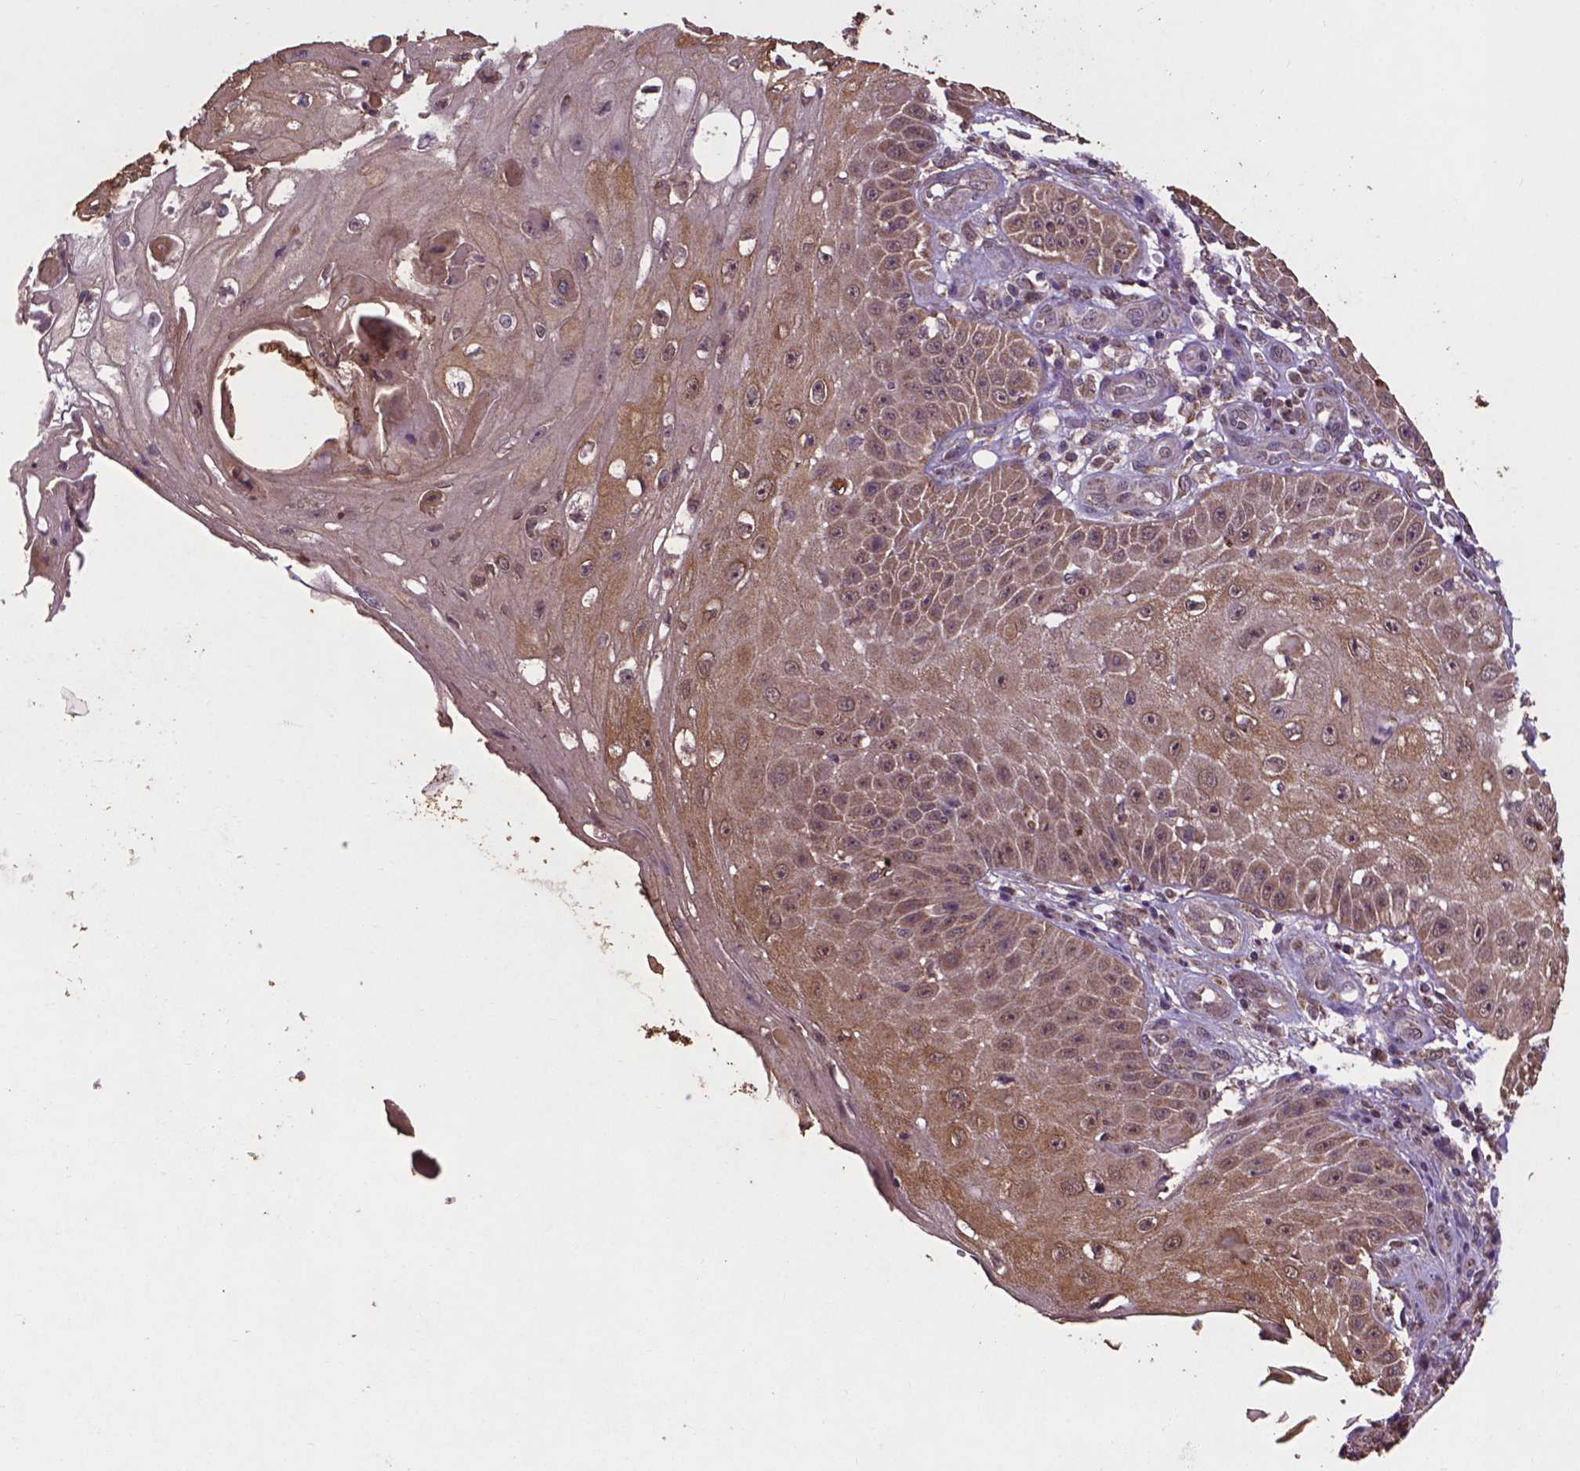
{"staining": {"intensity": "weak", "quantity": ">75%", "location": "cytoplasmic/membranous,nuclear"}, "tissue": "skin cancer", "cell_type": "Tumor cells", "image_type": "cancer", "snomed": [{"axis": "morphology", "description": "Squamous cell carcinoma, NOS"}, {"axis": "topography", "description": "Skin"}], "caption": "Skin cancer stained with IHC reveals weak cytoplasmic/membranous and nuclear expression in approximately >75% of tumor cells.", "gene": "DCAF1", "patient": {"sex": "male", "age": 70}}